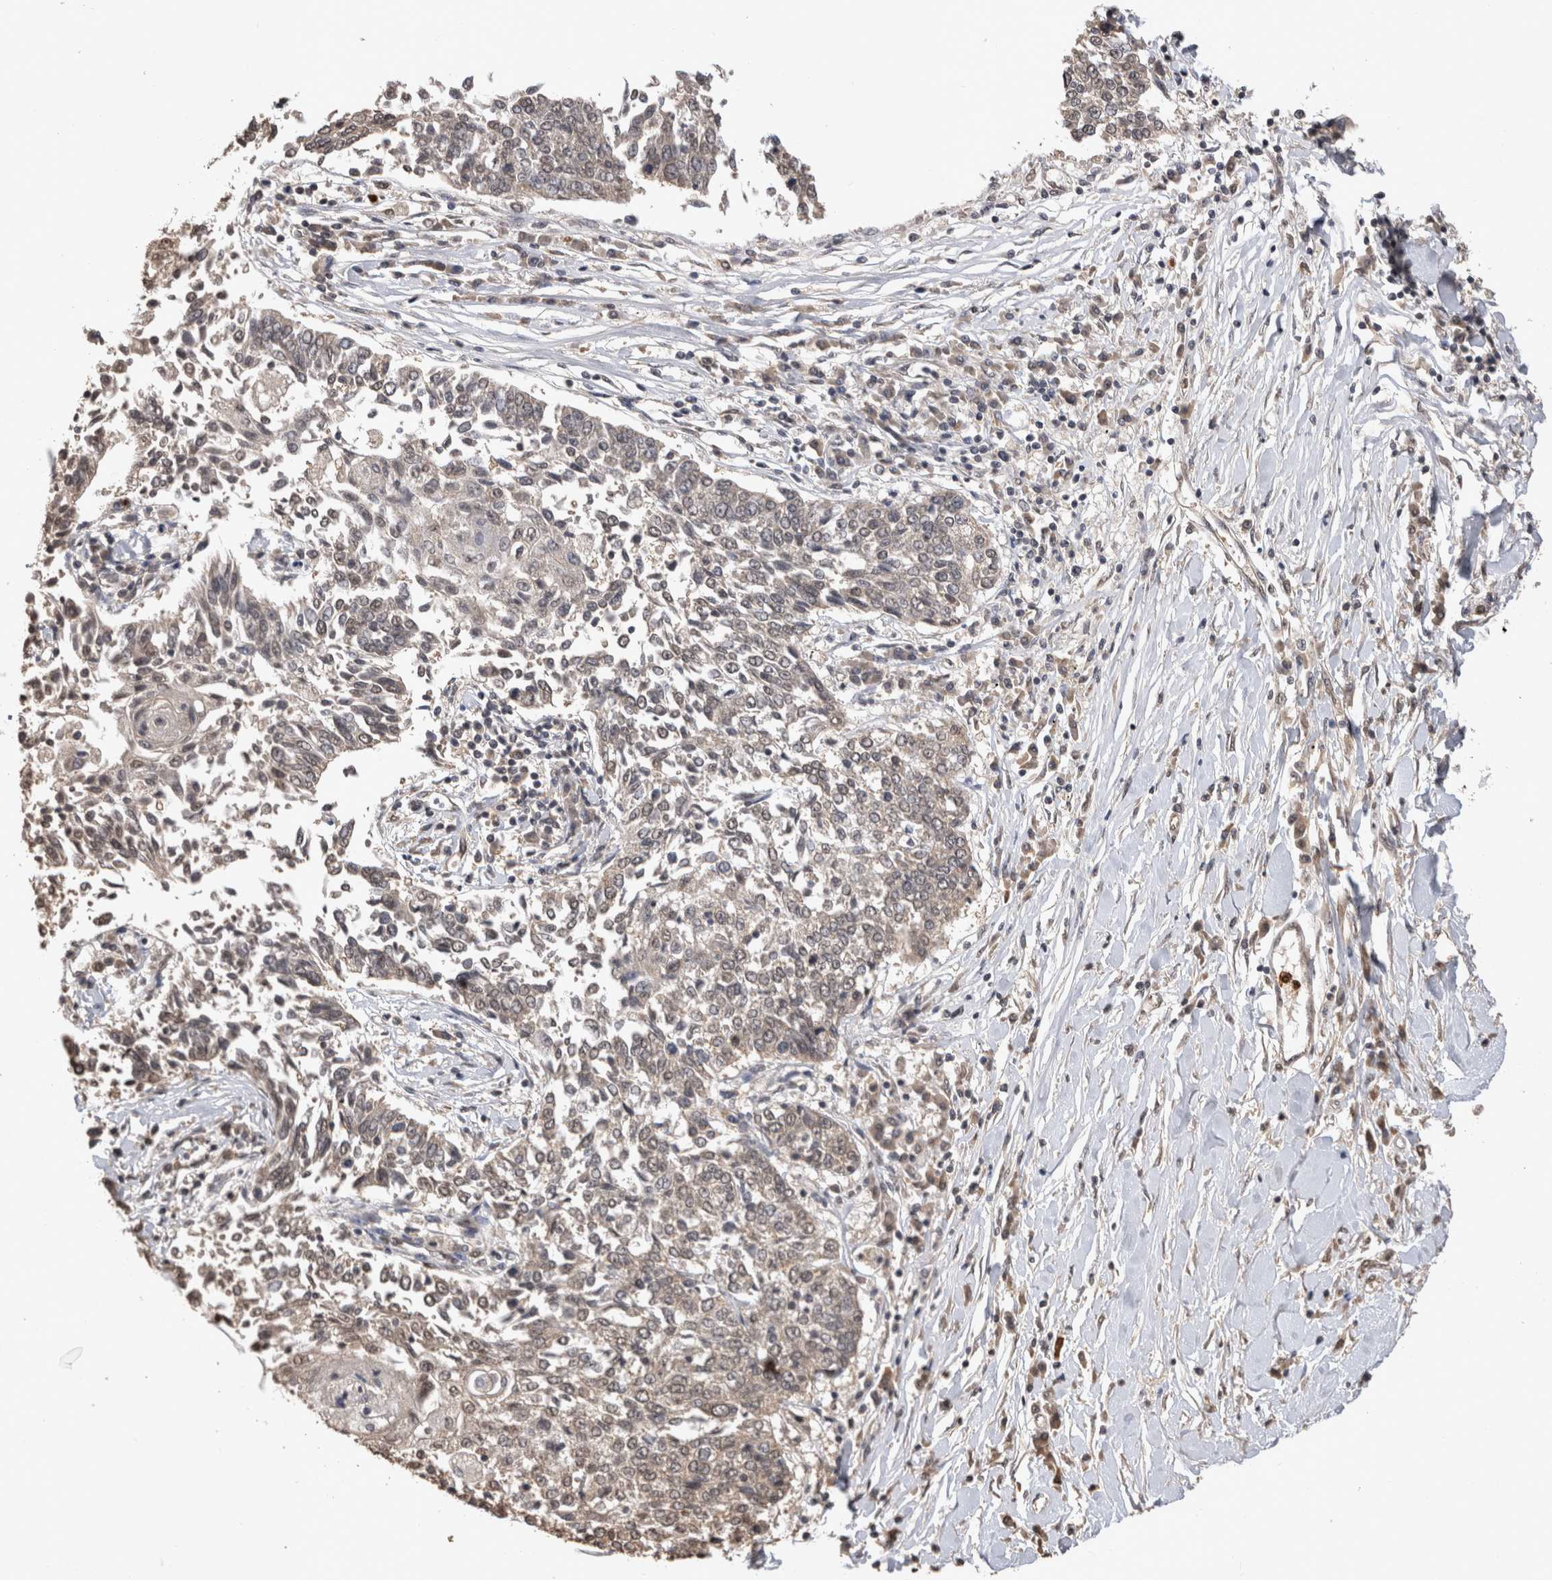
{"staining": {"intensity": "negative", "quantity": "none", "location": "none"}, "tissue": "lung cancer", "cell_type": "Tumor cells", "image_type": "cancer", "snomed": [{"axis": "morphology", "description": "Normal tissue, NOS"}, {"axis": "morphology", "description": "Squamous cell carcinoma, NOS"}, {"axis": "topography", "description": "Cartilage tissue"}, {"axis": "topography", "description": "Bronchus"}, {"axis": "topography", "description": "Lung"}, {"axis": "topography", "description": "Peripheral nerve tissue"}], "caption": "A micrograph of human lung cancer (squamous cell carcinoma) is negative for staining in tumor cells.", "gene": "PAK4", "patient": {"sex": "female", "age": 49}}